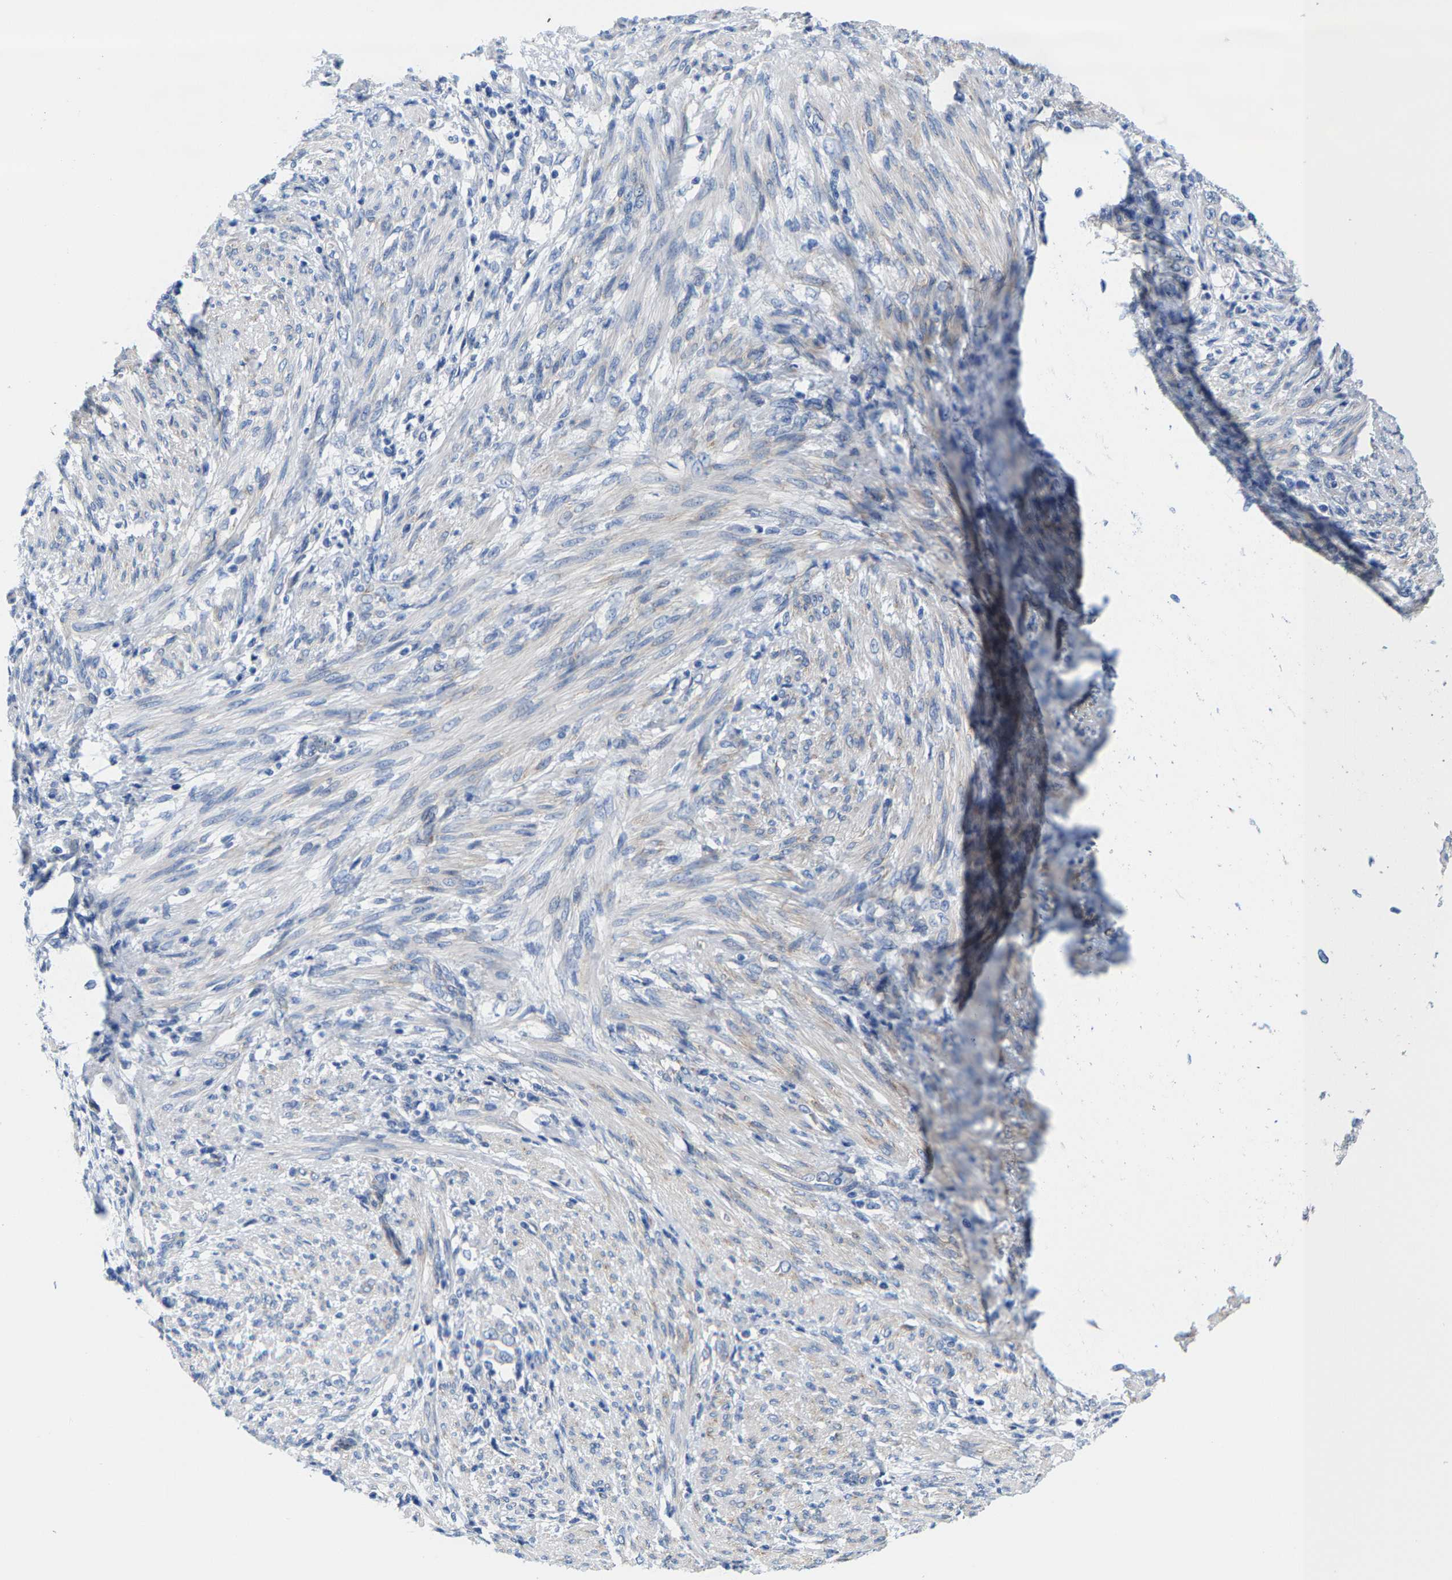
{"staining": {"intensity": "negative", "quantity": "none", "location": "none"}, "tissue": "endometrial cancer", "cell_type": "Tumor cells", "image_type": "cancer", "snomed": [{"axis": "morphology", "description": "Adenocarcinoma, NOS"}, {"axis": "topography", "description": "Endometrium"}], "caption": "An immunohistochemistry (IHC) photomicrograph of endometrial adenocarcinoma is shown. There is no staining in tumor cells of endometrial adenocarcinoma.", "gene": "DSCAM", "patient": {"sex": "female", "age": 85}}